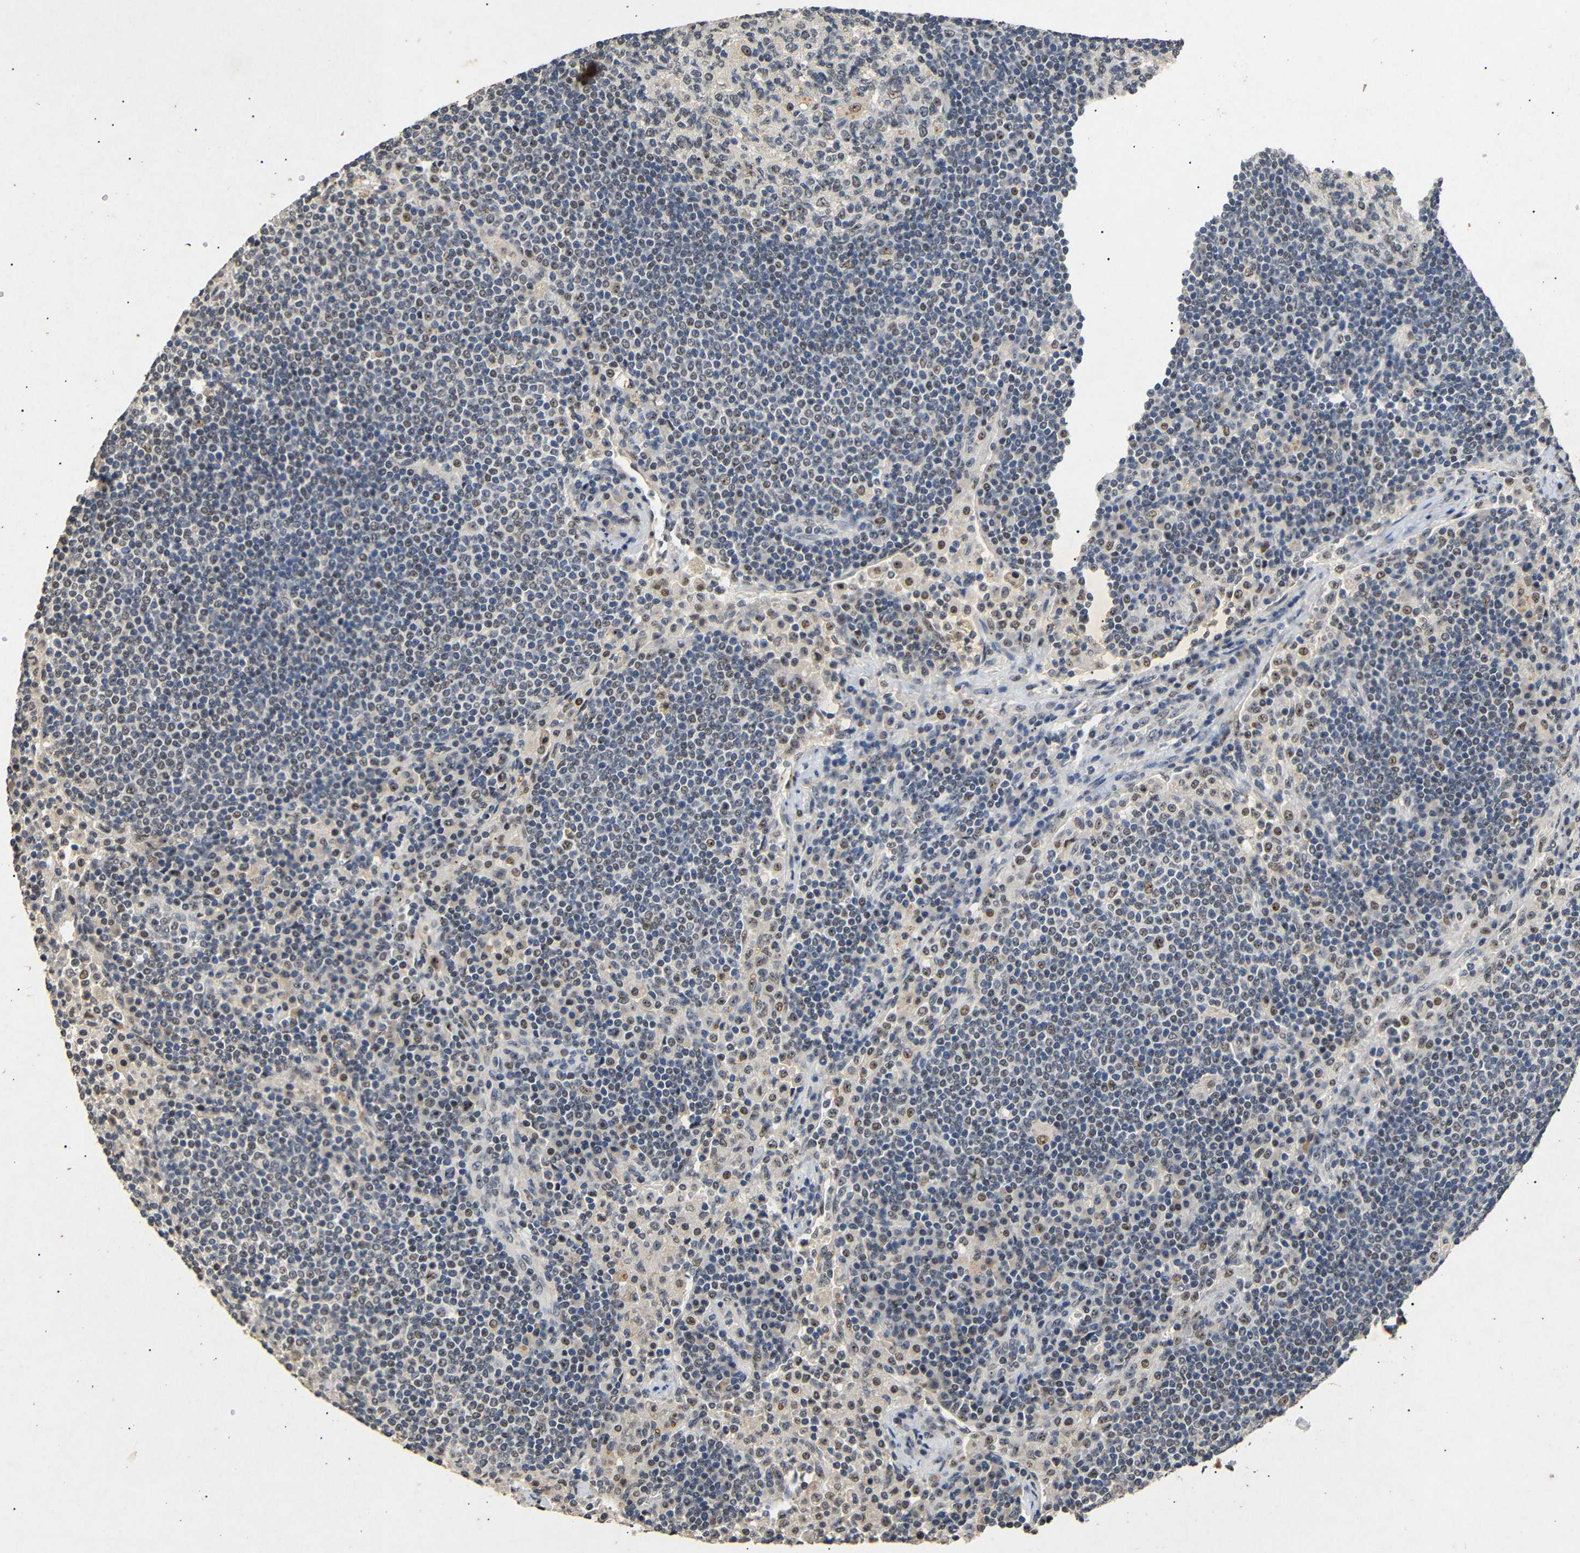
{"staining": {"intensity": "moderate", "quantity": "<25%", "location": "nuclear"}, "tissue": "lymph node", "cell_type": "Germinal center cells", "image_type": "normal", "snomed": [{"axis": "morphology", "description": "Normal tissue, NOS"}, {"axis": "topography", "description": "Lymph node"}], "caption": "Germinal center cells show low levels of moderate nuclear positivity in approximately <25% of cells in benign lymph node.", "gene": "PARN", "patient": {"sex": "female", "age": 53}}